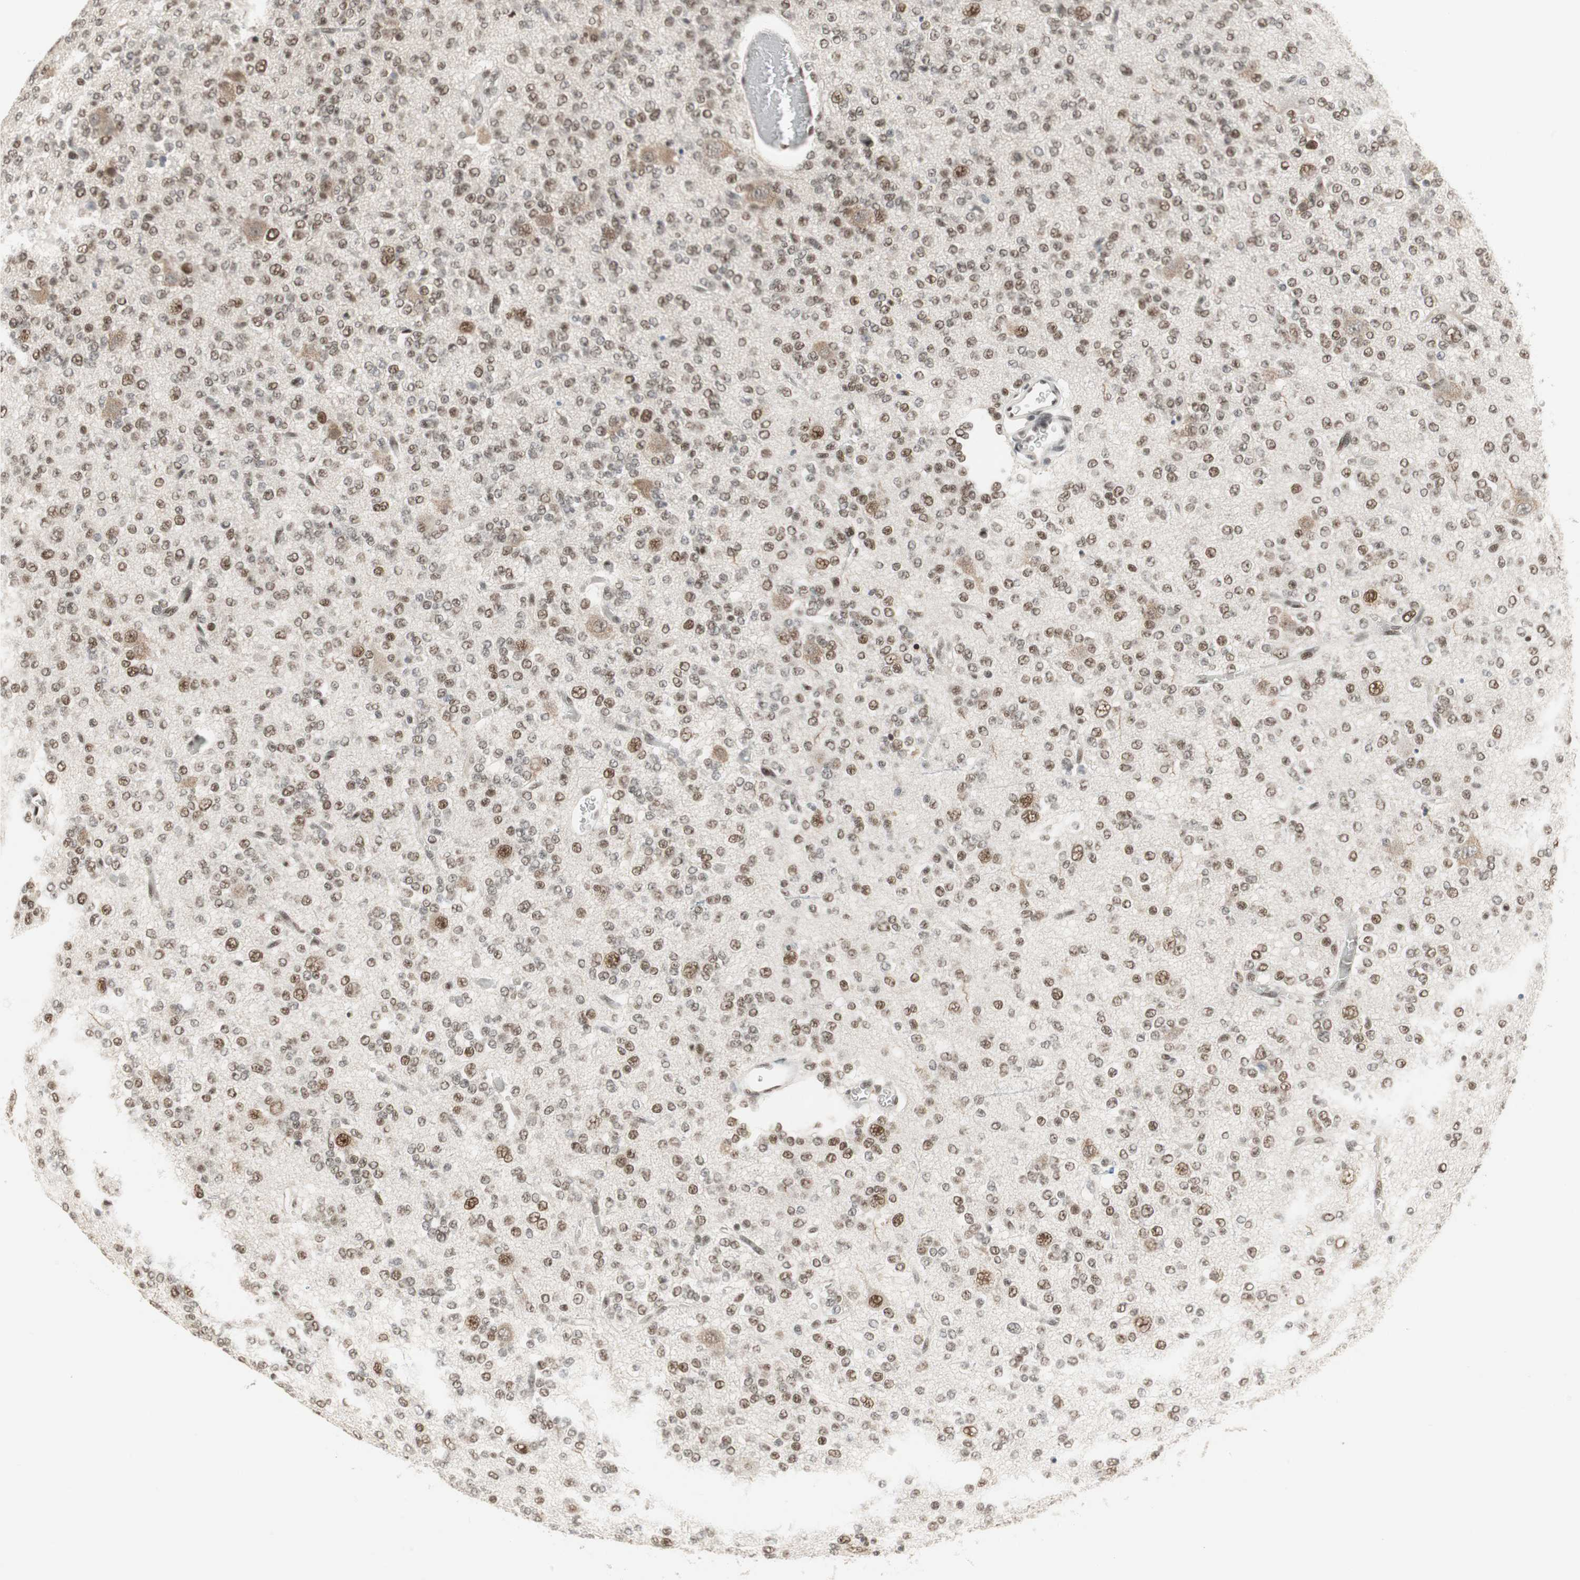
{"staining": {"intensity": "moderate", "quantity": ">75%", "location": "nuclear"}, "tissue": "glioma", "cell_type": "Tumor cells", "image_type": "cancer", "snomed": [{"axis": "morphology", "description": "Glioma, malignant, Low grade"}, {"axis": "topography", "description": "Brain"}], "caption": "Approximately >75% of tumor cells in human malignant low-grade glioma display moderate nuclear protein staining as visualized by brown immunohistochemical staining.", "gene": "RTF1", "patient": {"sex": "male", "age": 38}}